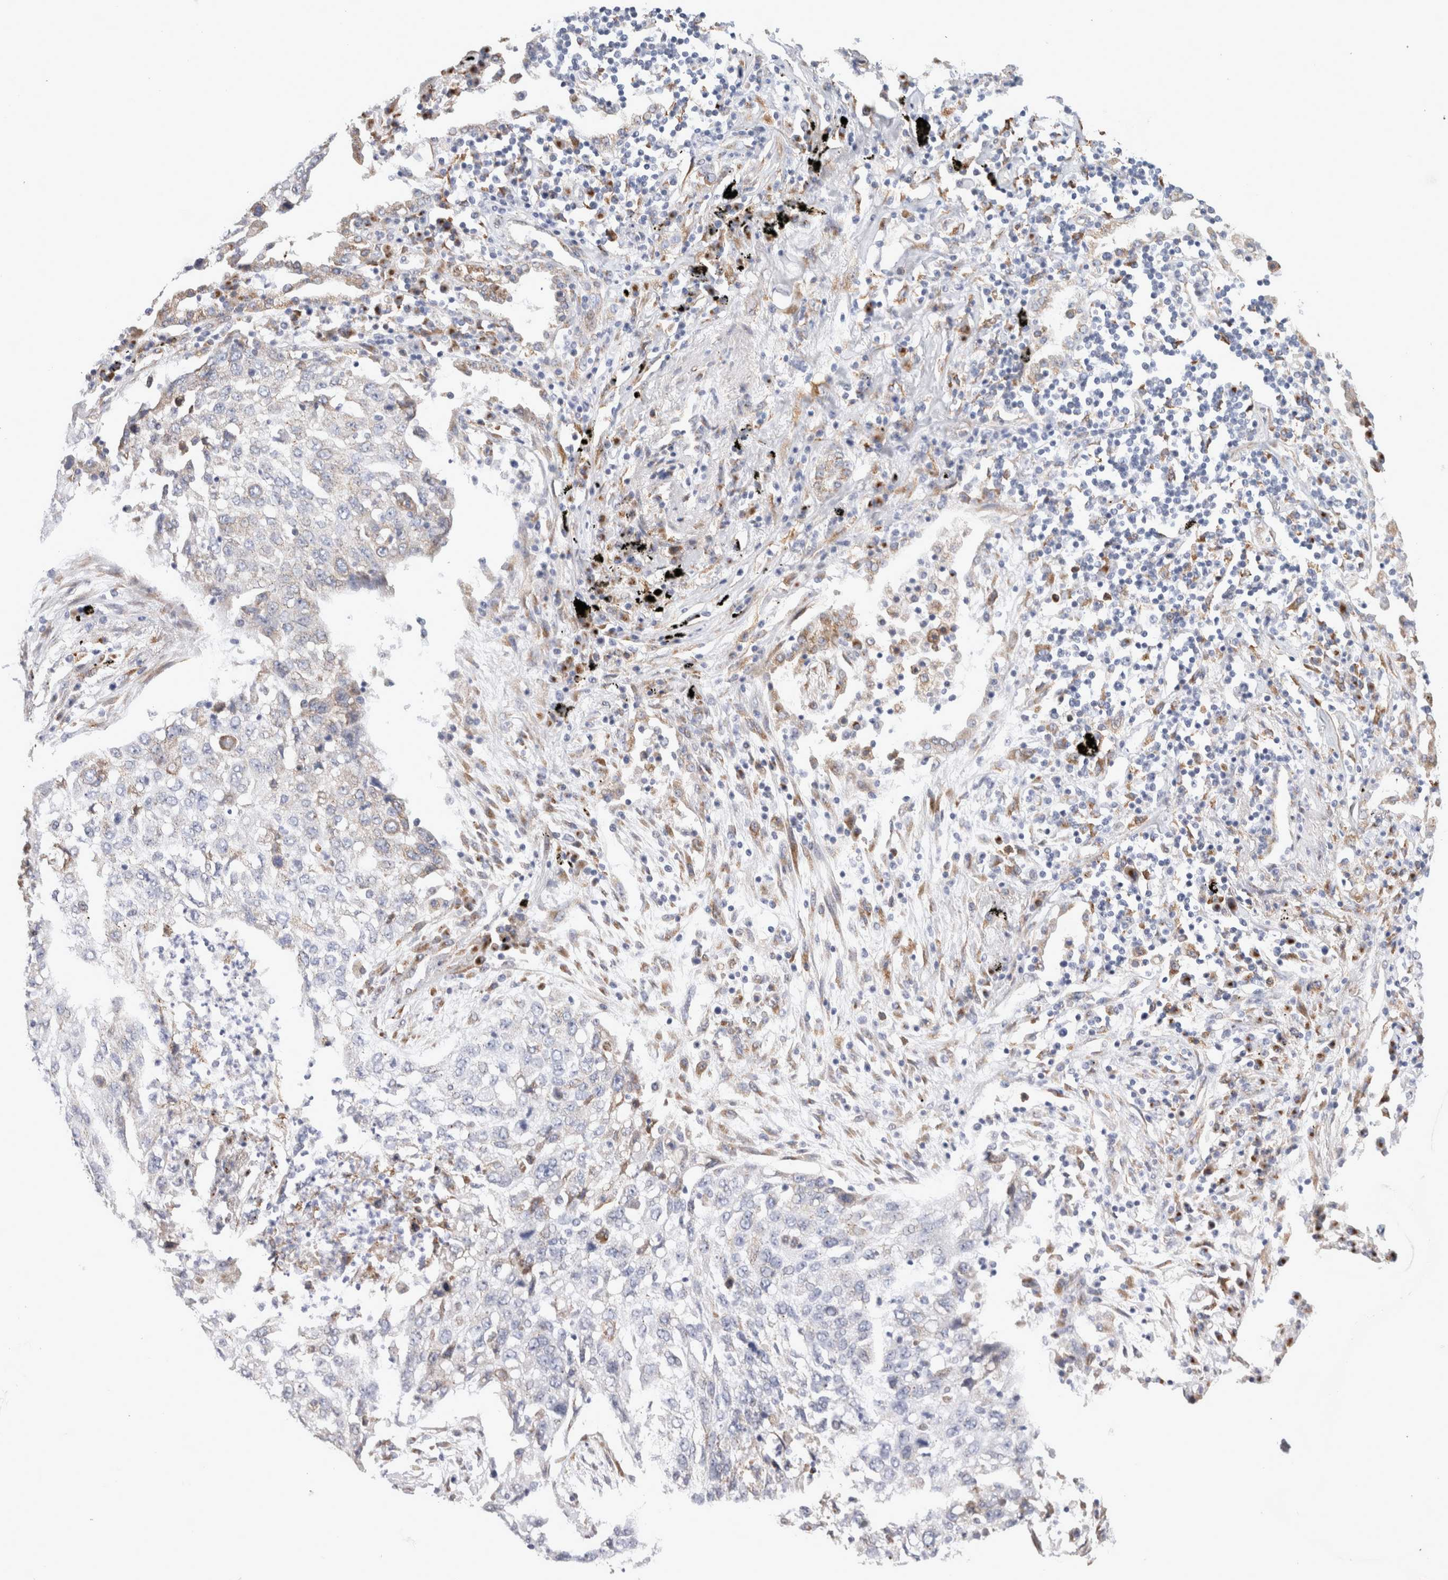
{"staining": {"intensity": "negative", "quantity": "none", "location": "none"}, "tissue": "lung cancer", "cell_type": "Tumor cells", "image_type": "cancer", "snomed": [{"axis": "morphology", "description": "Squamous cell carcinoma, NOS"}, {"axis": "topography", "description": "Lung"}], "caption": "Lung squamous cell carcinoma was stained to show a protein in brown. There is no significant expression in tumor cells.", "gene": "MCFD2", "patient": {"sex": "female", "age": 63}}